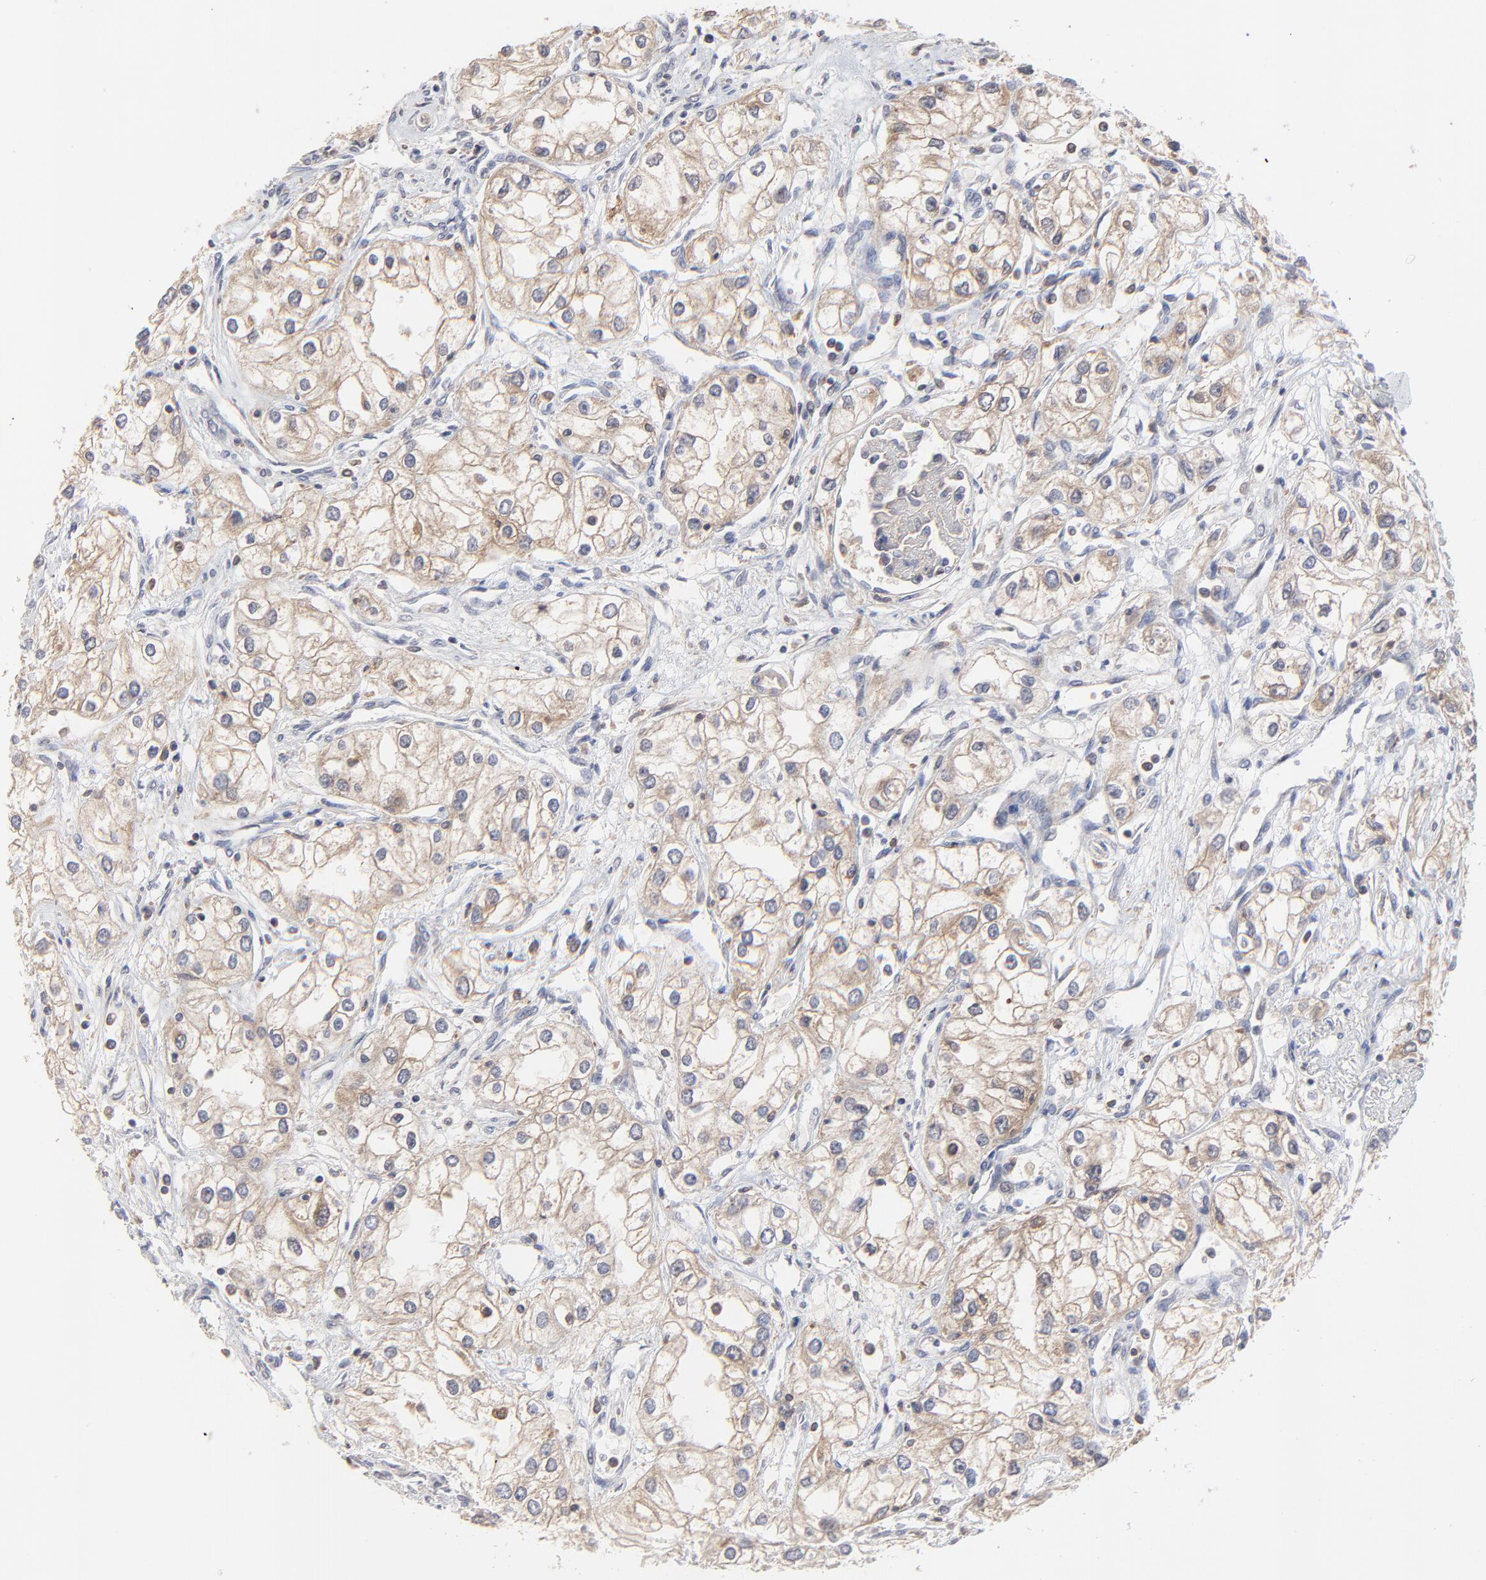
{"staining": {"intensity": "weak", "quantity": ">75%", "location": "cytoplasmic/membranous"}, "tissue": "renal cancer", "cell_type": "Tumor cells", "image_type": "cancer", "snomed": [{"axis": "morphology", "description": "Adenocarcinoma, NOS"}, {"axis": "topography", "description": "Kidney"}], "caption": "The histopathology image displays a brown stain indicating the presence of a protein in the cytoplasmic/membranous of tumor cells in adenocarcinoma (renal).", "gene": "RAB9A", "patient": {"sex": "male", "age": 57}}